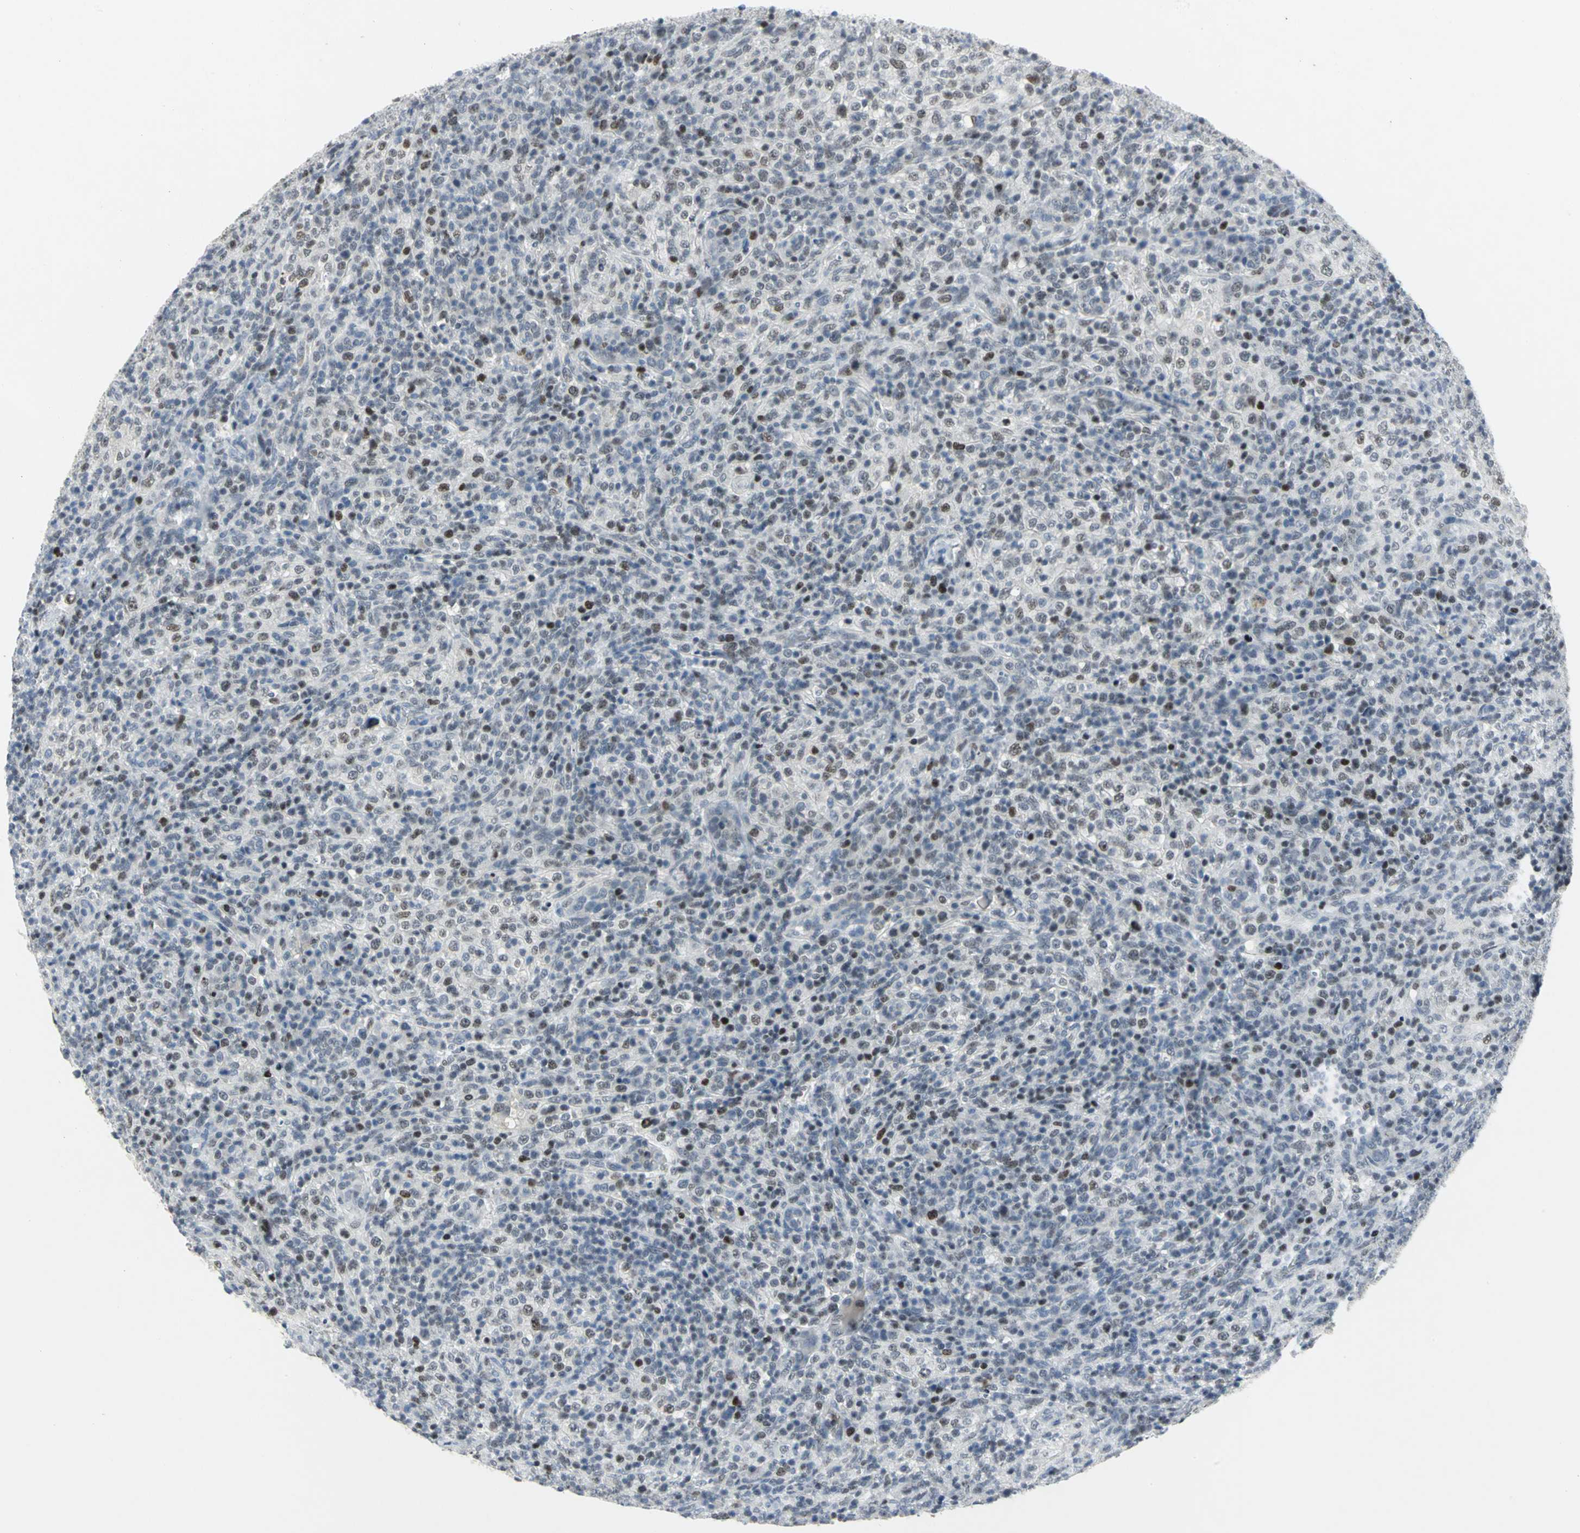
{"staining": {"intensity": "moderate", "quantity": "<25%", "location": "nuclear"}, "tissue": "lymphoma", "cell_type": "Tumor cells", "image_type": "cancer", "snomed": [{"axis": "morphology", "description": "Malignant lymphoma, non-Hodgkin's type, High grade"}, {"axis": "topography", "description": "Lymph node"}], "caption": "The micrograph demonstrates staining of high-grade malignant lymphoma, non-Hodgkin's type, revealing moderate nuclear protein staining (brown color) within tumor cells. Immunohistochemistry stains the protein of interest in brown and the nuclei are stained blue.", "gene": "RPA1", "patient": {"sex": "female", "age": 76}}